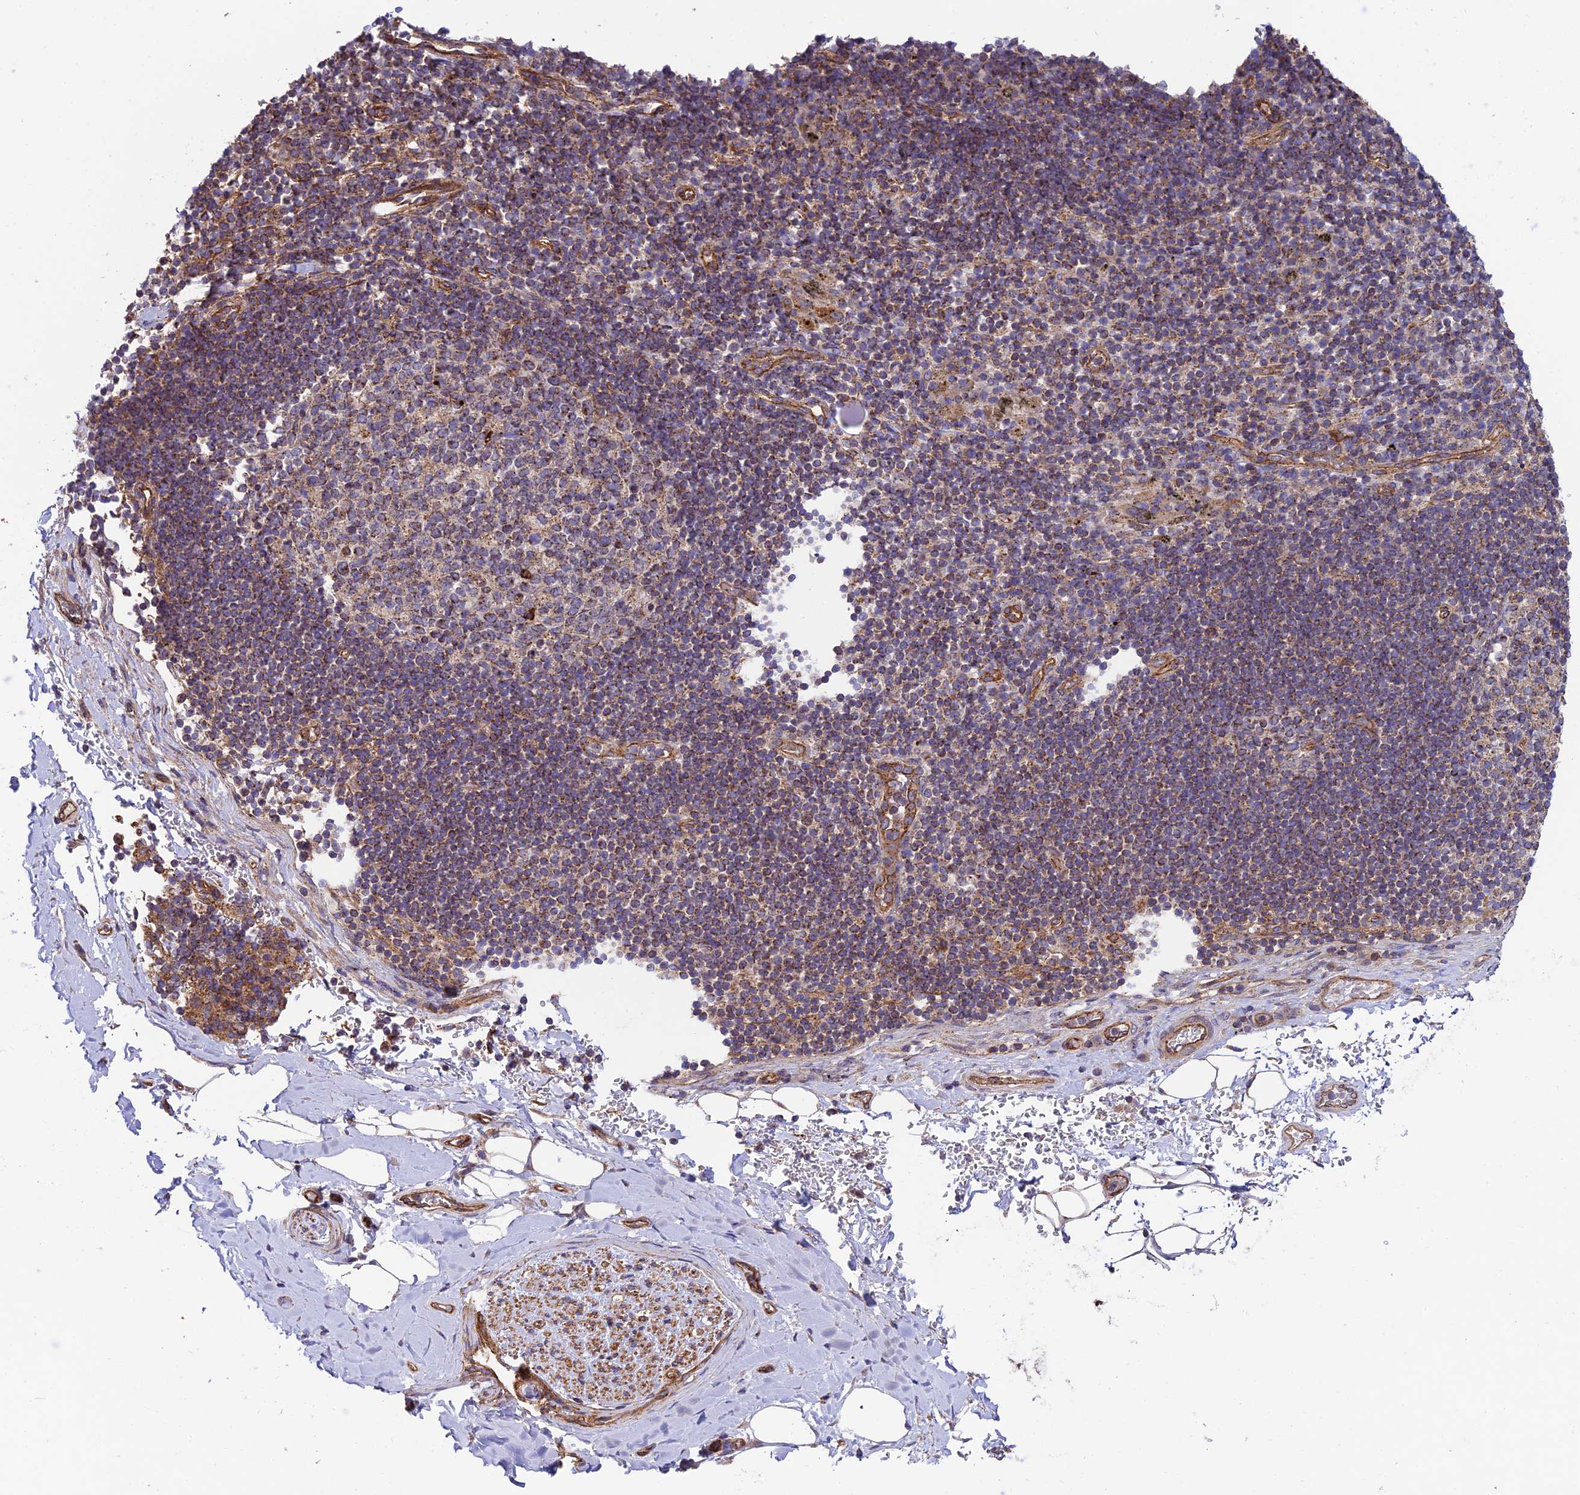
{"staining": {"intensity": "weak", "quantity": "25%-75%", "location": "cytoplasmic/membranous"}, "tissue": "adipose tissue", "cell_type": "Adipocytes", "image_type": "normal", "snomed": [{"axis": "morphology", "description": "Normal tissue, NOS"}, {"axis": "topography", "description": "Lymph node"}, {"axis": "topography", "description": "Cartilage tissue"}, {"axis": "topography", "description": "Bronchus"}], "caption": "This is an image of IHC staining of unremarkable adipose tissue, which shows weak positivity in the cytoplasmic/membranous of adipocytes.", "gene": "QRFP", "patient": {"sex": "male", "age": 63}}